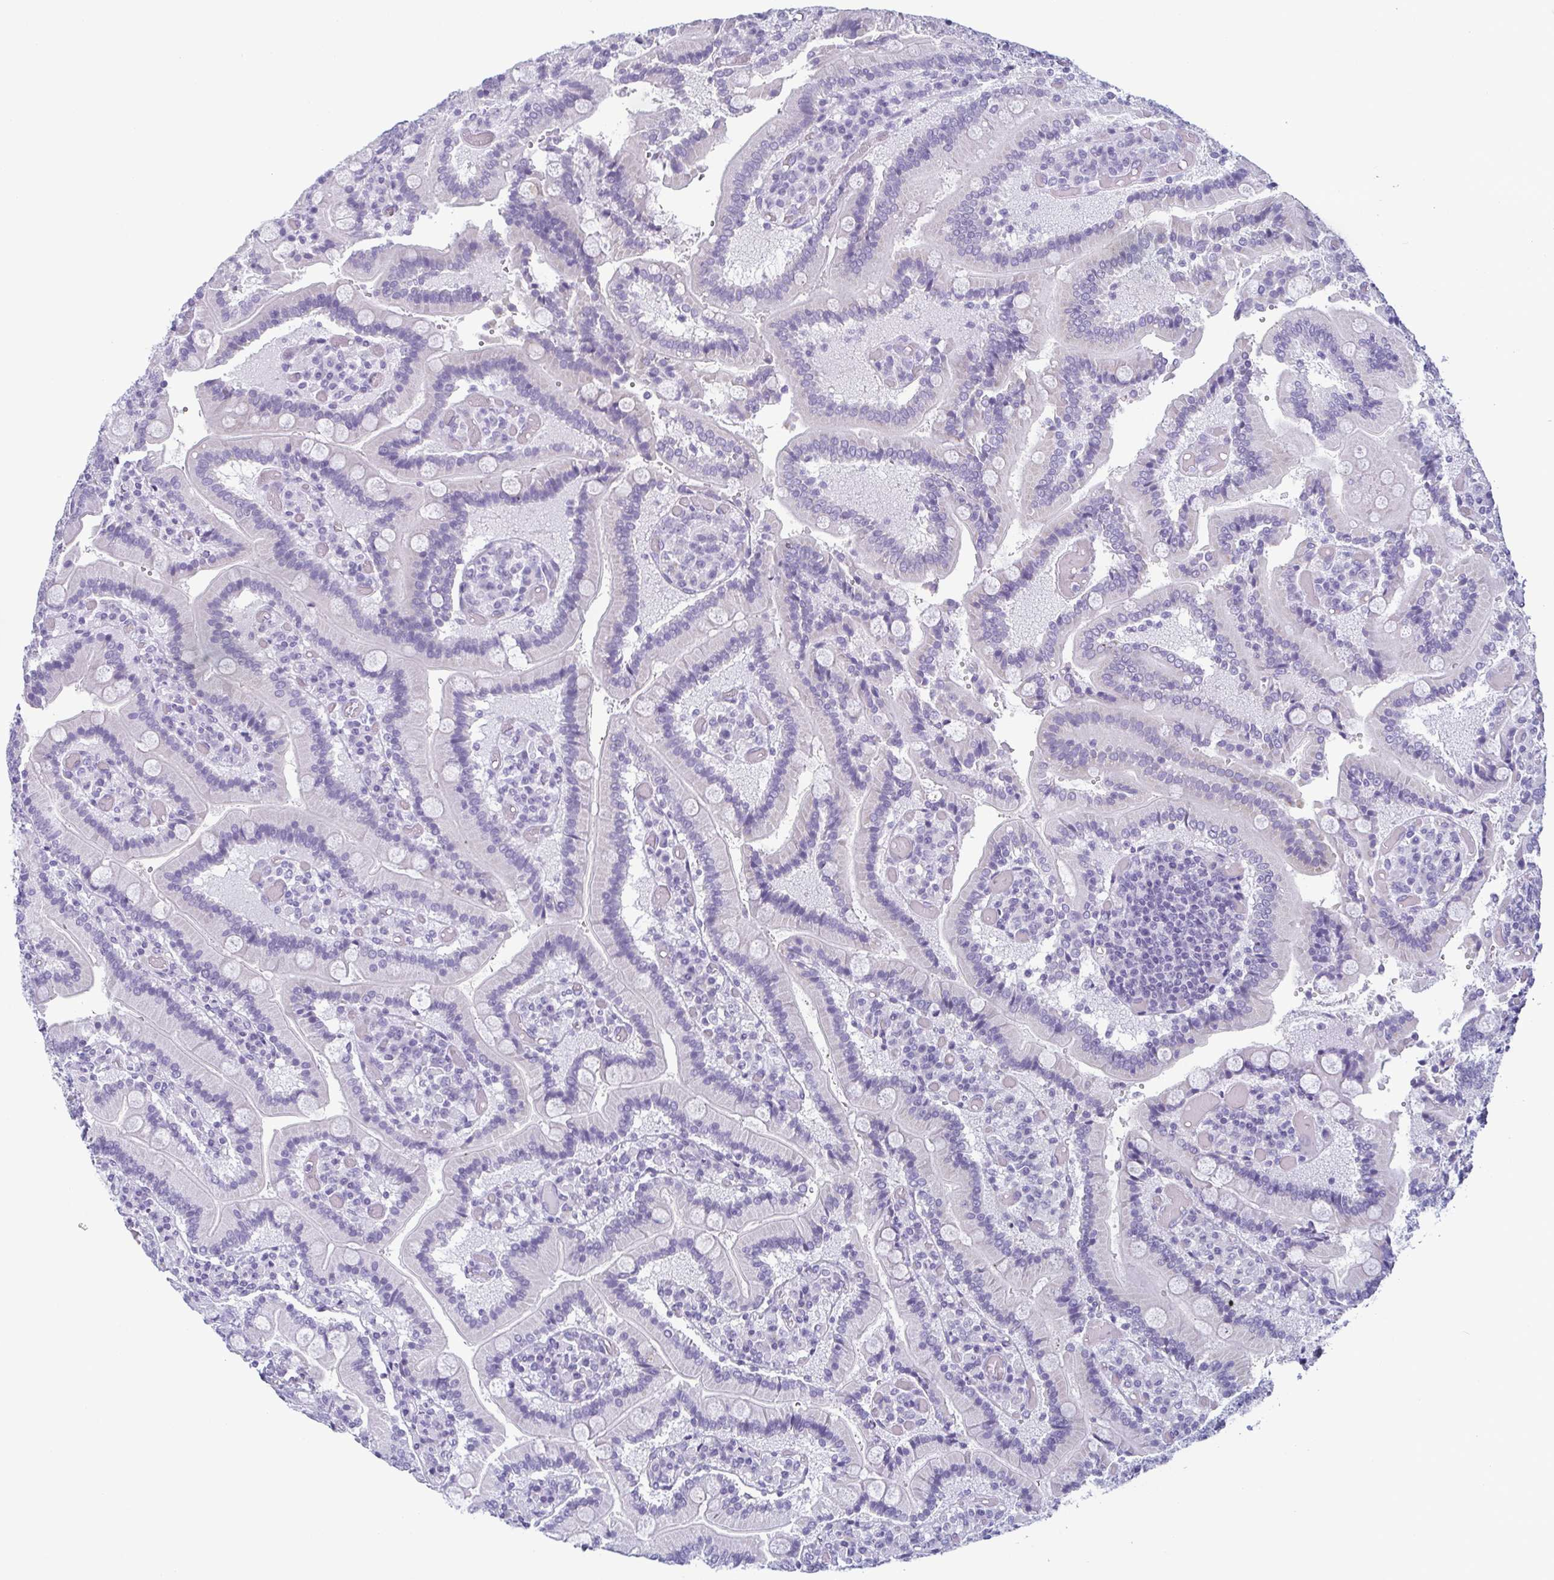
{"staining": {"intensity": "negative", "quantity": "none", "location": "none"}, "tissue": "duodenum", "cell_type": "Glandular cells", "image_type": "normal", "snomed": [{"axis": "morphology", "description": "Normal tissue, NOS"}, {"axis": "topography", "description": "Duodenum"}], "caption": "Immunohistochemistry (IHC) of unremarkable human duodenum demonstrates no staining in glandular cells. The staining was performed using DAB to visualize the protein expression in brown, while the nuclei were stained in blue with hematoxylin (Magnification: 20x).", "gene": "KRT78", "patient": {"sex": "female", "age": 62}}